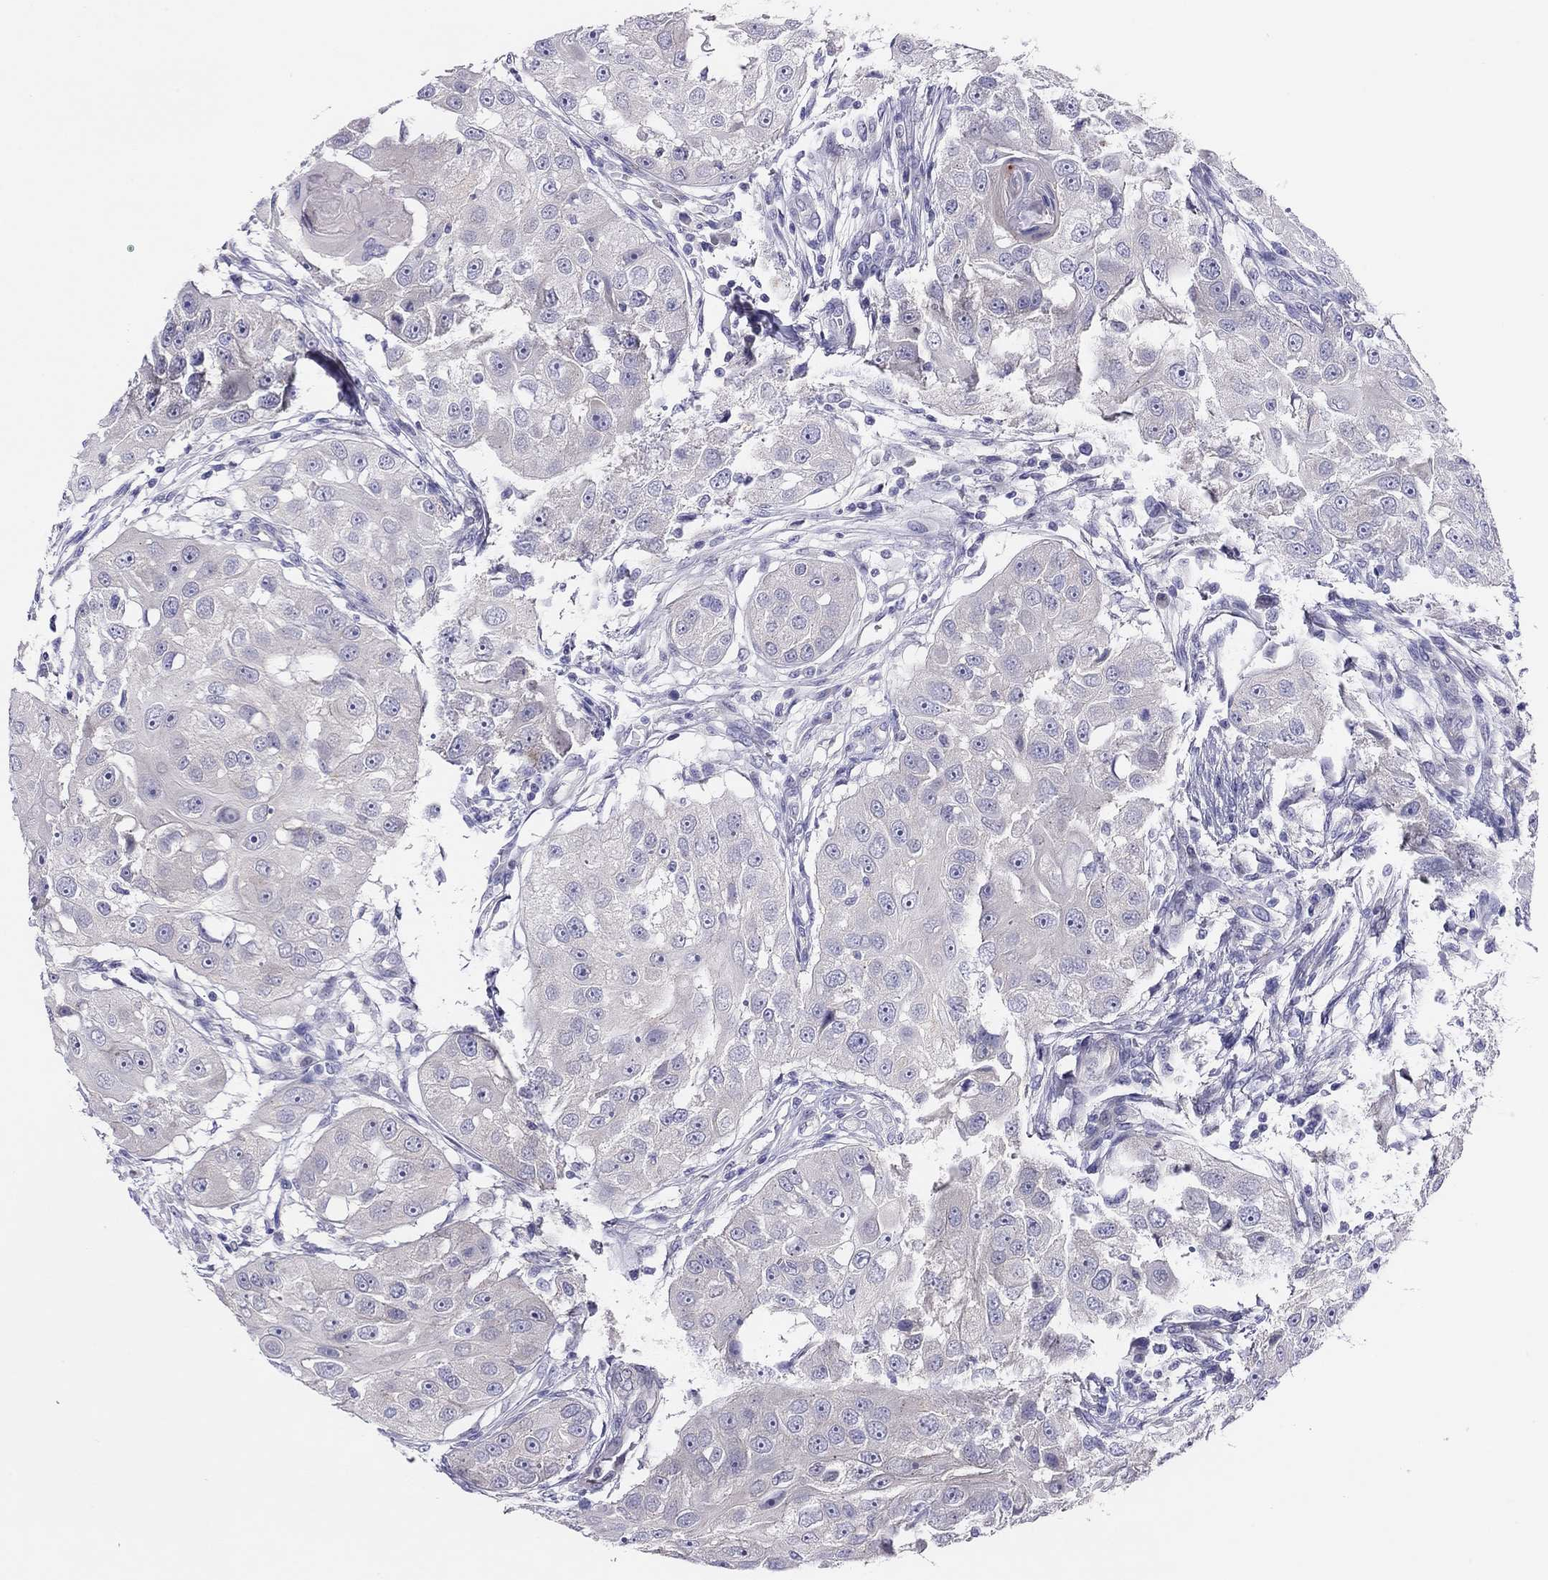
{"staining": {"intensity": "negative", "quantity": "none", "location": "none"}, "tissue": "head and neck cancer", "cell_type": "Tumor cells", "image_type": "cancer", "snomed": [{"axis": "morphology", "description": "Squamous cell carcinoma, NOS"}, {"axis": "topography", "description": "Head-Neck"}], "caption": "Immunohistochemical staining of human head and neck squamous cell carcinoma displays no significant positivity in tumor cells.", "gene": "MGAT4C", "patient": {"sex": "male", "age": 51}}